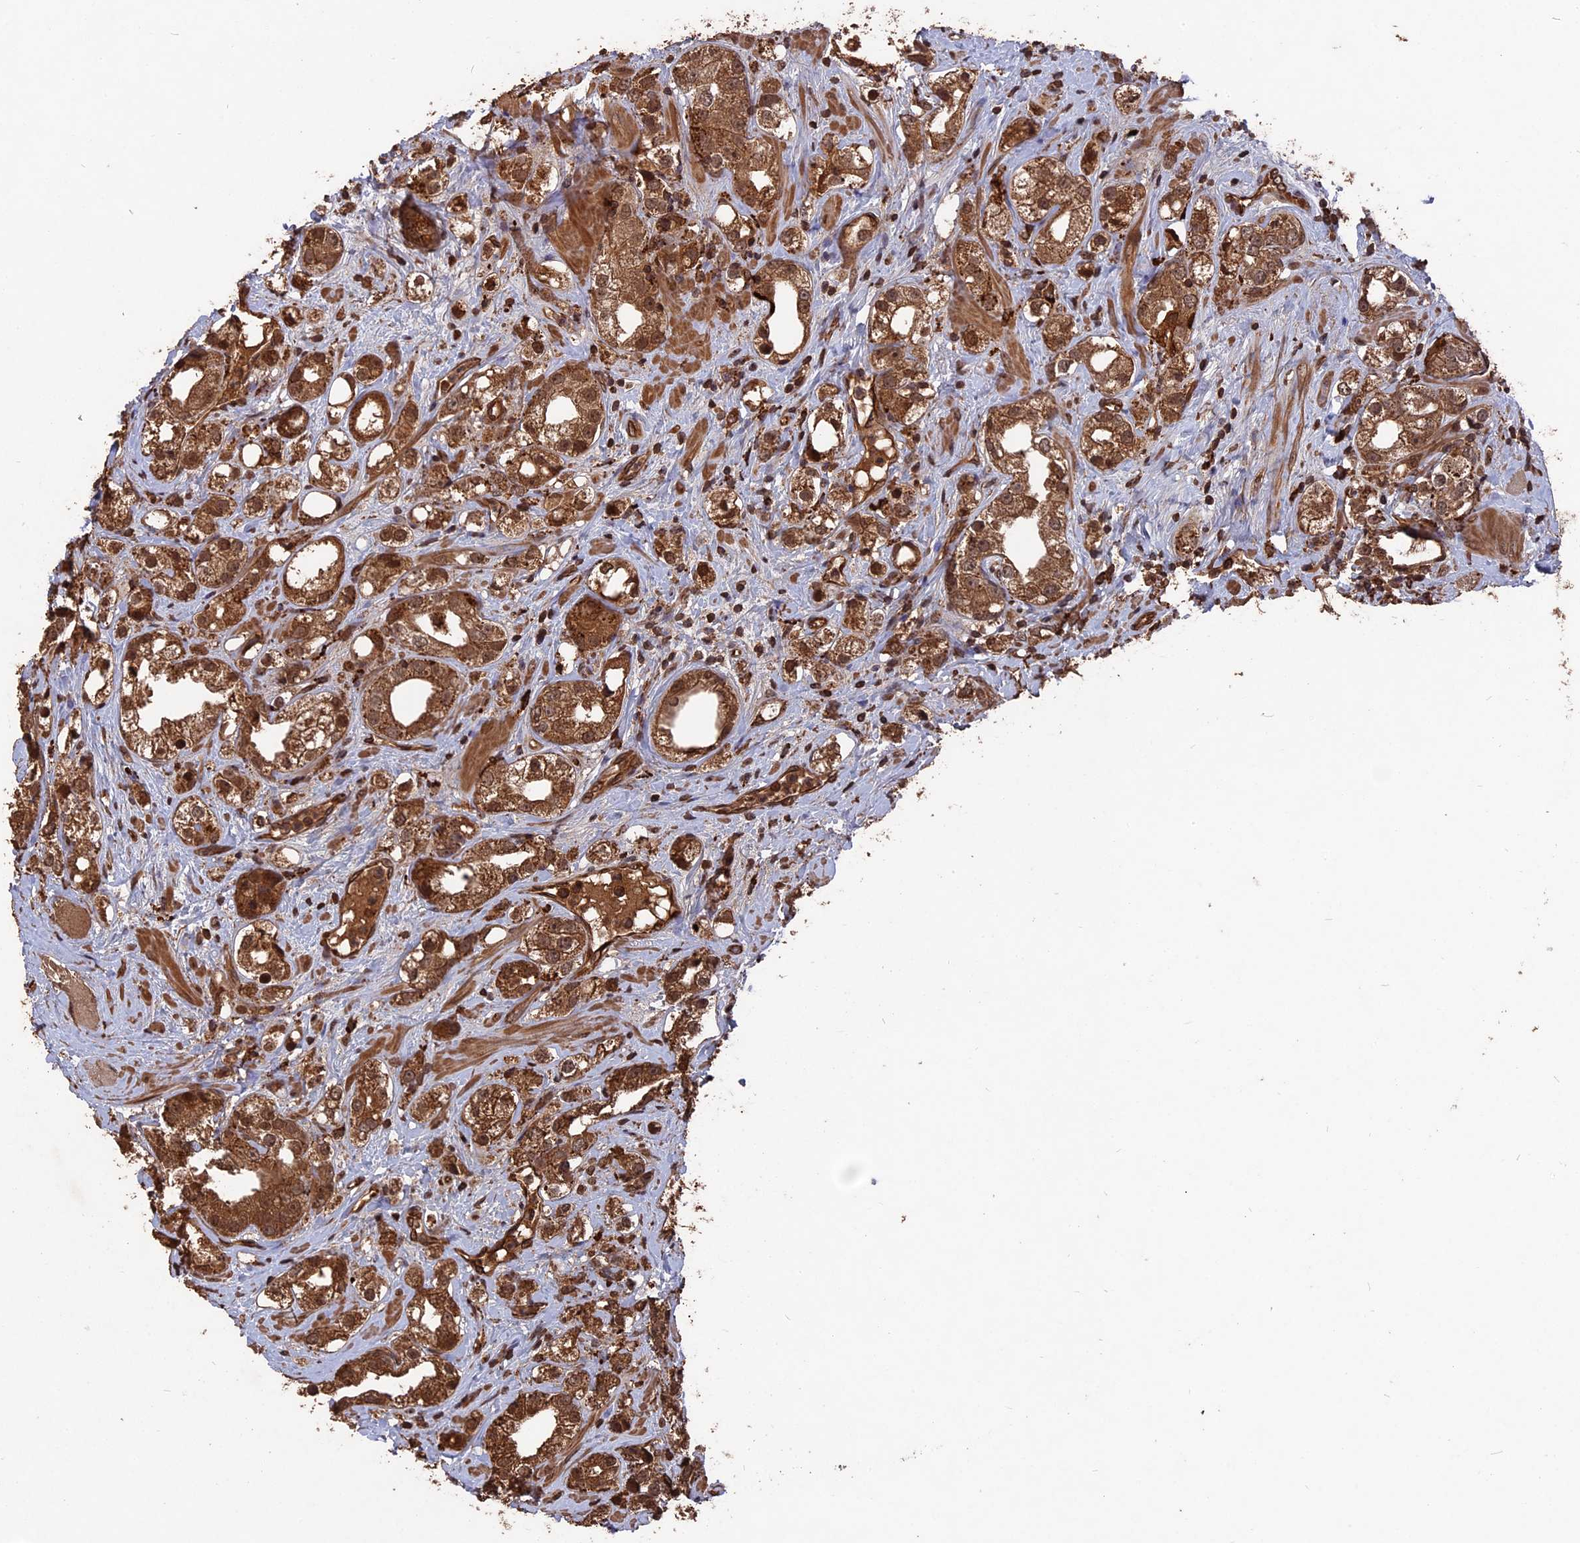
{"staining": {"intensity": "strong", "quantity": ">75%", "location": "cytoplasmic/membranous,nuclear"}, "tissue": "prostate cancer", "cell_type": "Tumor cells", "image_type": "cancer", "snomed": [{"axis": "morphology", "description": "Adenocarcinoma, NOS"}, {"axis": "topography", "description": "Prostate"}], "caption": "Prostate adenocarcinoma stained with a protein marker demonstrates strong staining in tumor cells.", "gene": "TELO2", "patient": {"sex": "male", "age": 79}}